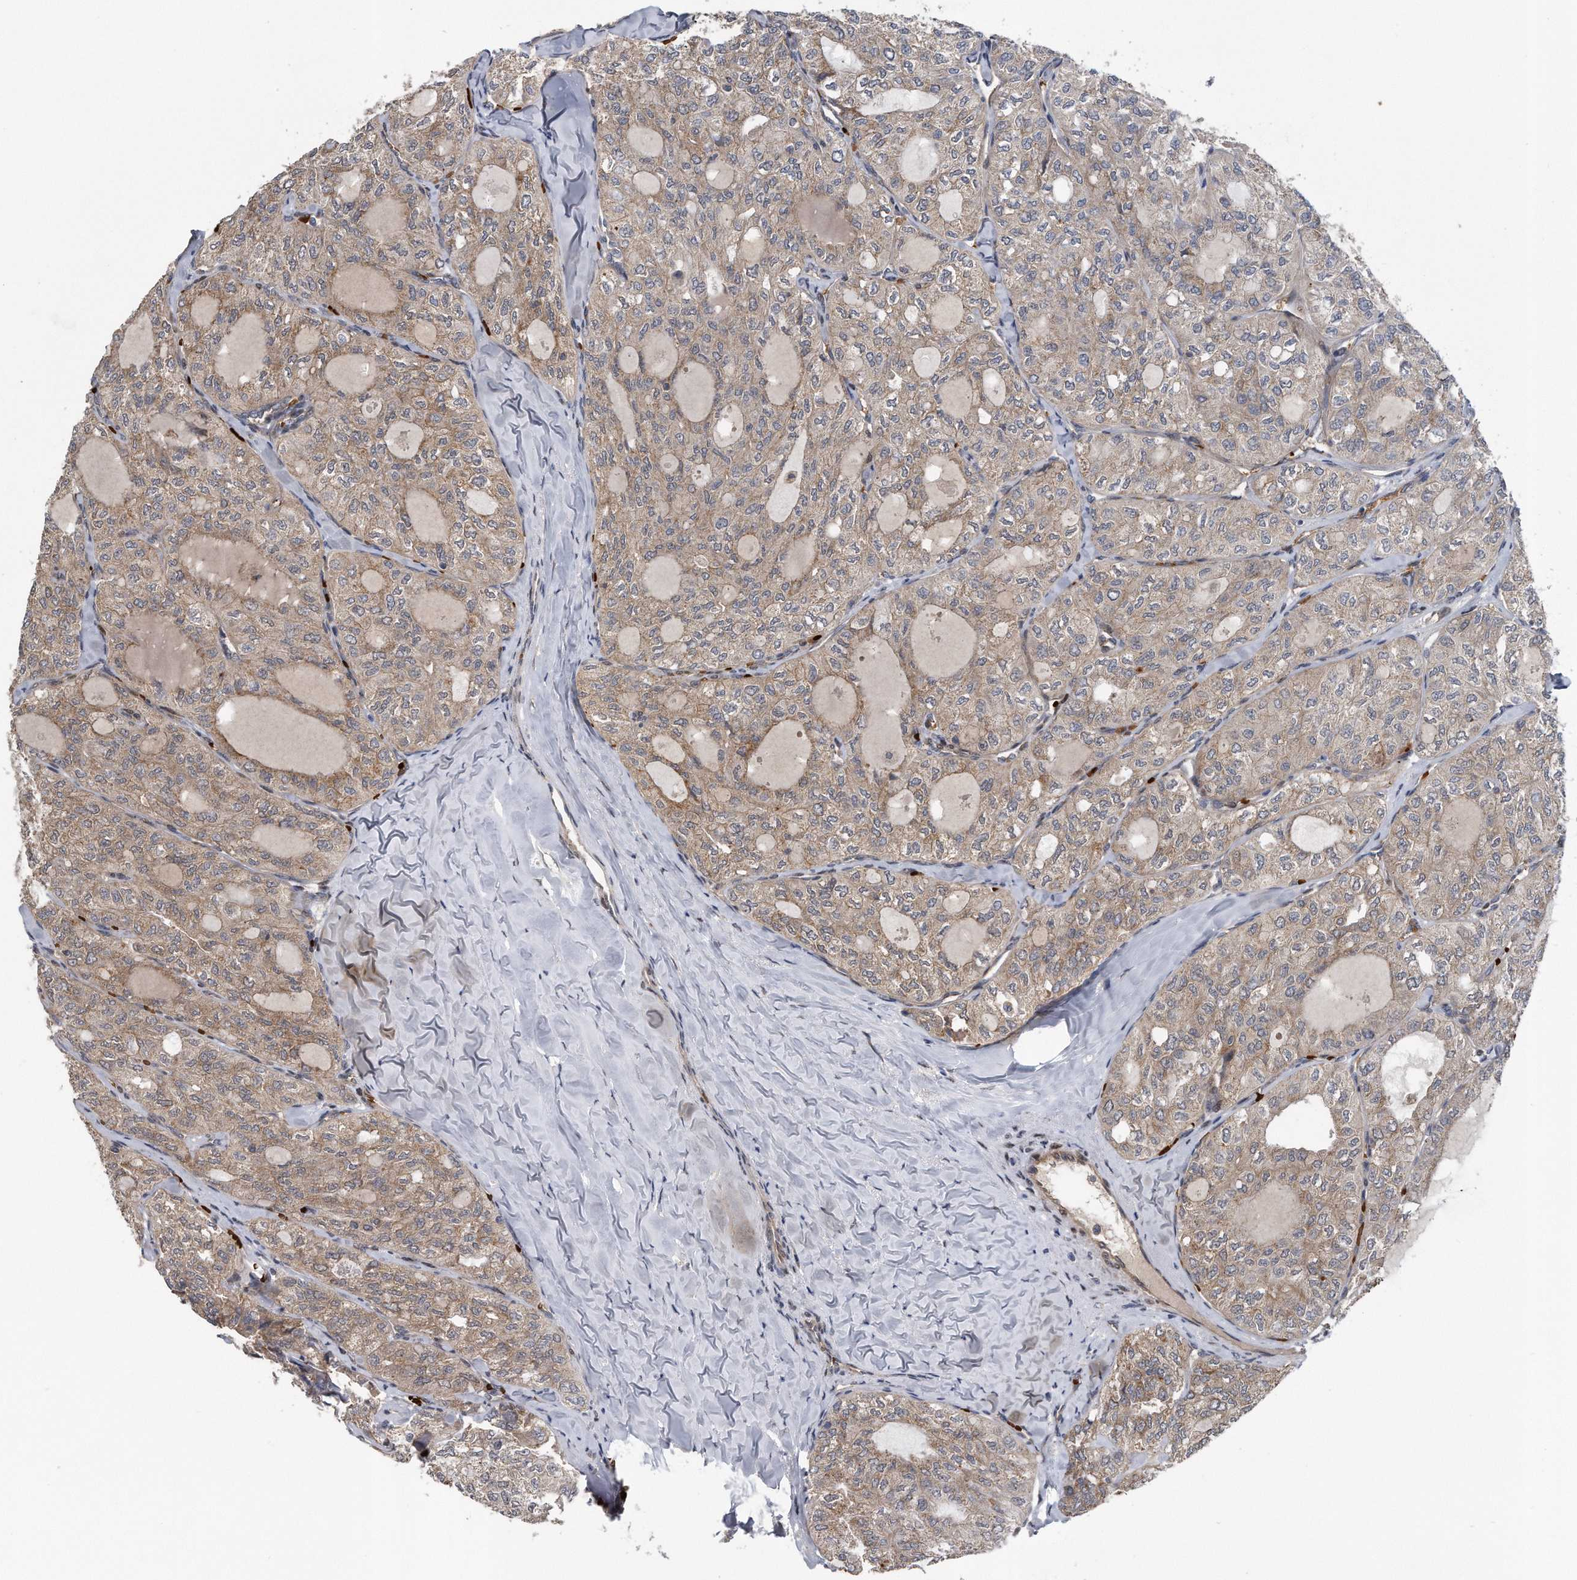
{"staining": {"intensity": "weak", "quantity": ">75%", "location": "cytoplasmic/membranous"}, "tissue": "thyroid cancer", "cell_type": "Tumor cells", "image_type": "cancer", "snomed": [{"axis": "morphology", "description": "Follicular adenoma carcinoma, NOS"}, {"axis": "topography", "description": "Thyroid gland"}], "caption": "A high-resolution histopathology image shows IHC staining of thyroid cancer (follicular adenoma carcinoma), which reveals weak cytoplasmic/membranous staining in about >75% of tumor cells. (IHC, brightfield microscopy, high magnification).", "gene": "ZNF79", "patient": {"sex": "male", "age": 75}}